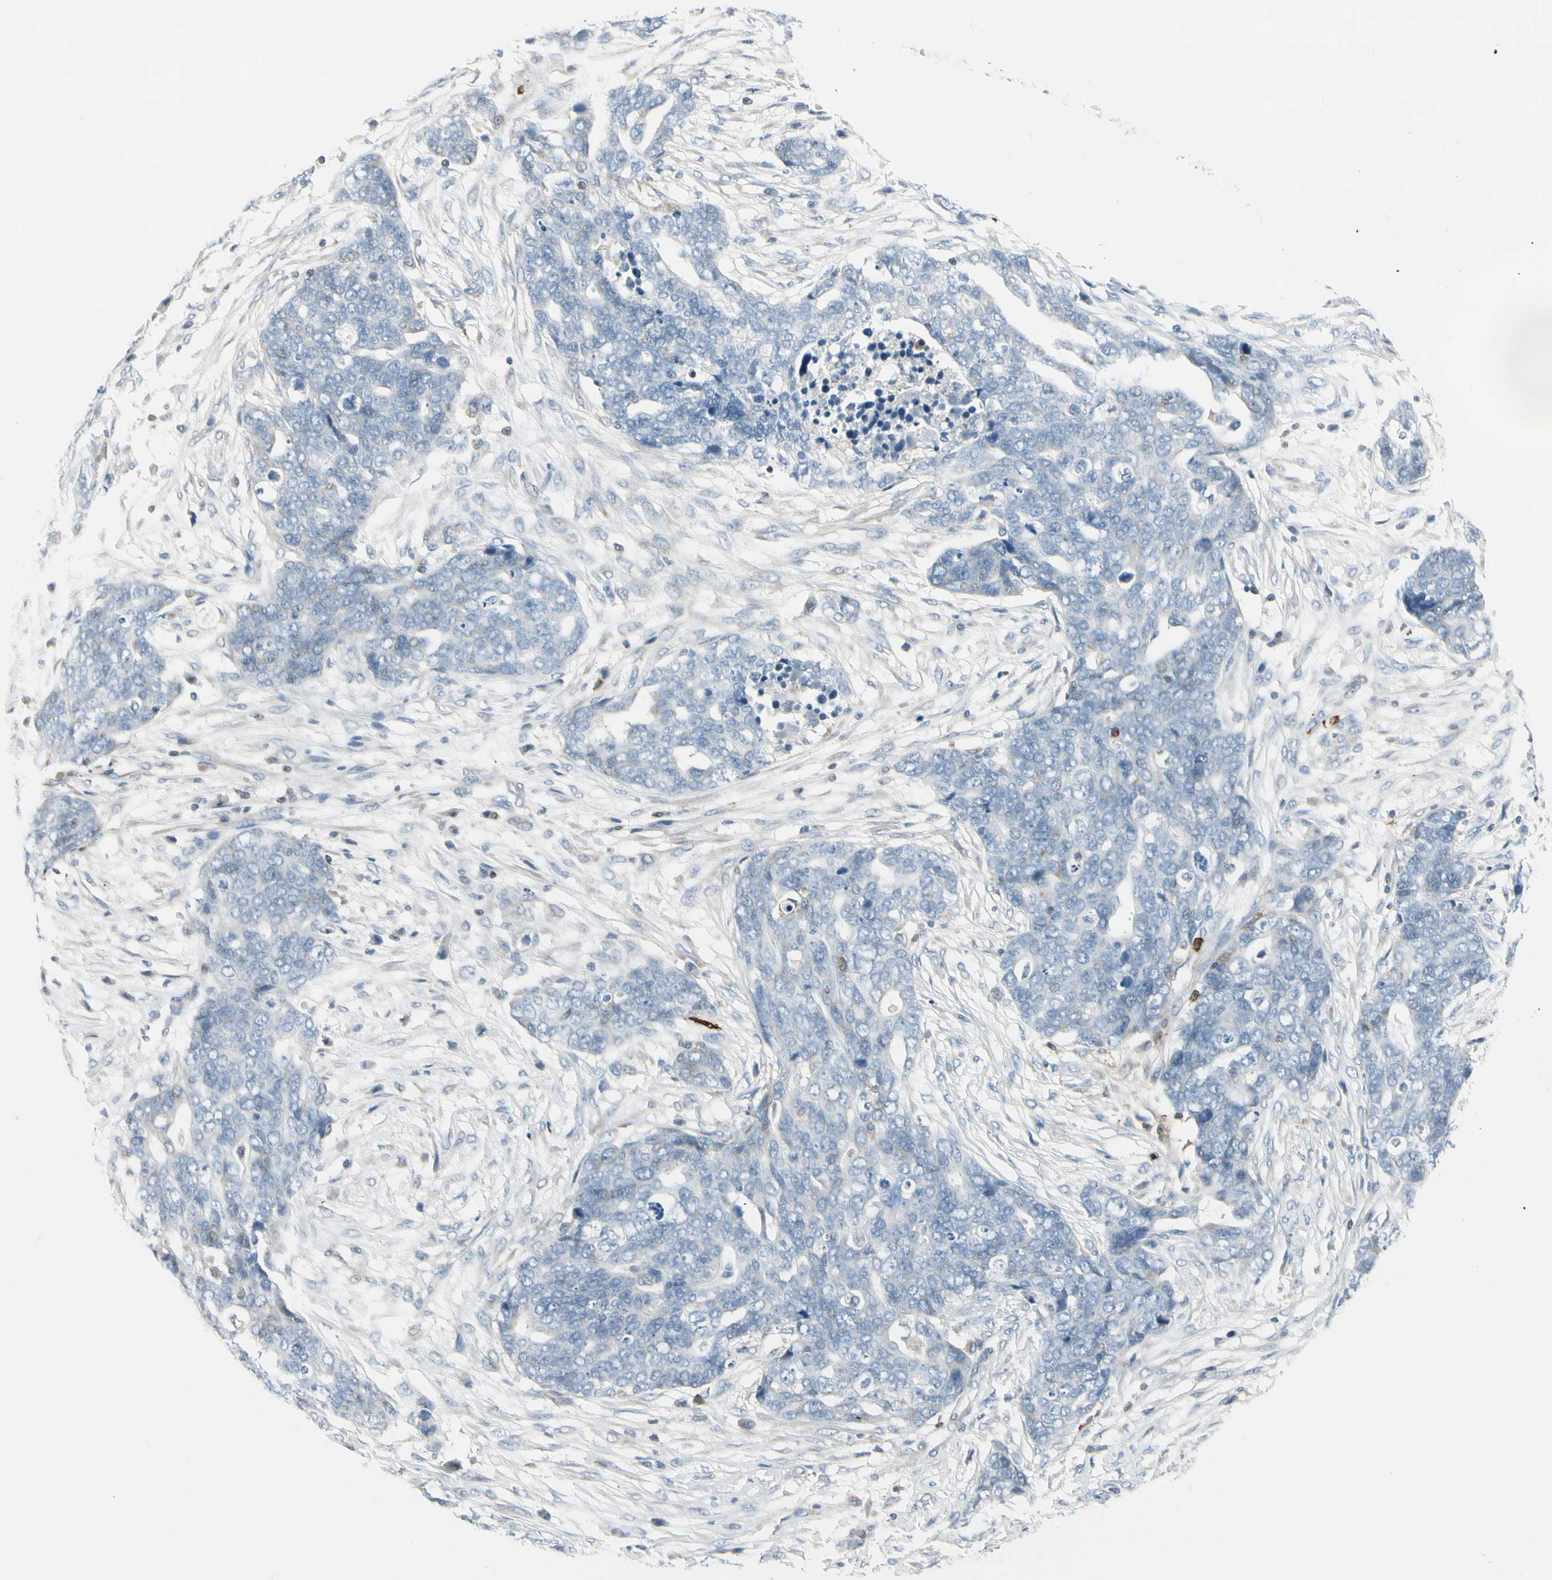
{"staining": {"intensity": "negative", "quantity": "none", "location": "none"}, "tissue": "ovarian cancer", "cell_type": "Tumor cells", "image_type": "cancer", "snomed": [{"axis": "morphology", "description": "Normal tissue, NOS"}, {"axis": "morphology", "description": "Cystadenocarcinoma, serous, NOS"}, {"axis": "topography", "description": "Fallopian tube"}, {"axis": "topography", "description": "Ovary"}], "caption": "This is an IHC image of human ovarian cancer. There is no expression in tumor cells.", "gene": "TRAF1", "patient": {"sex": "female", "age": 56}}